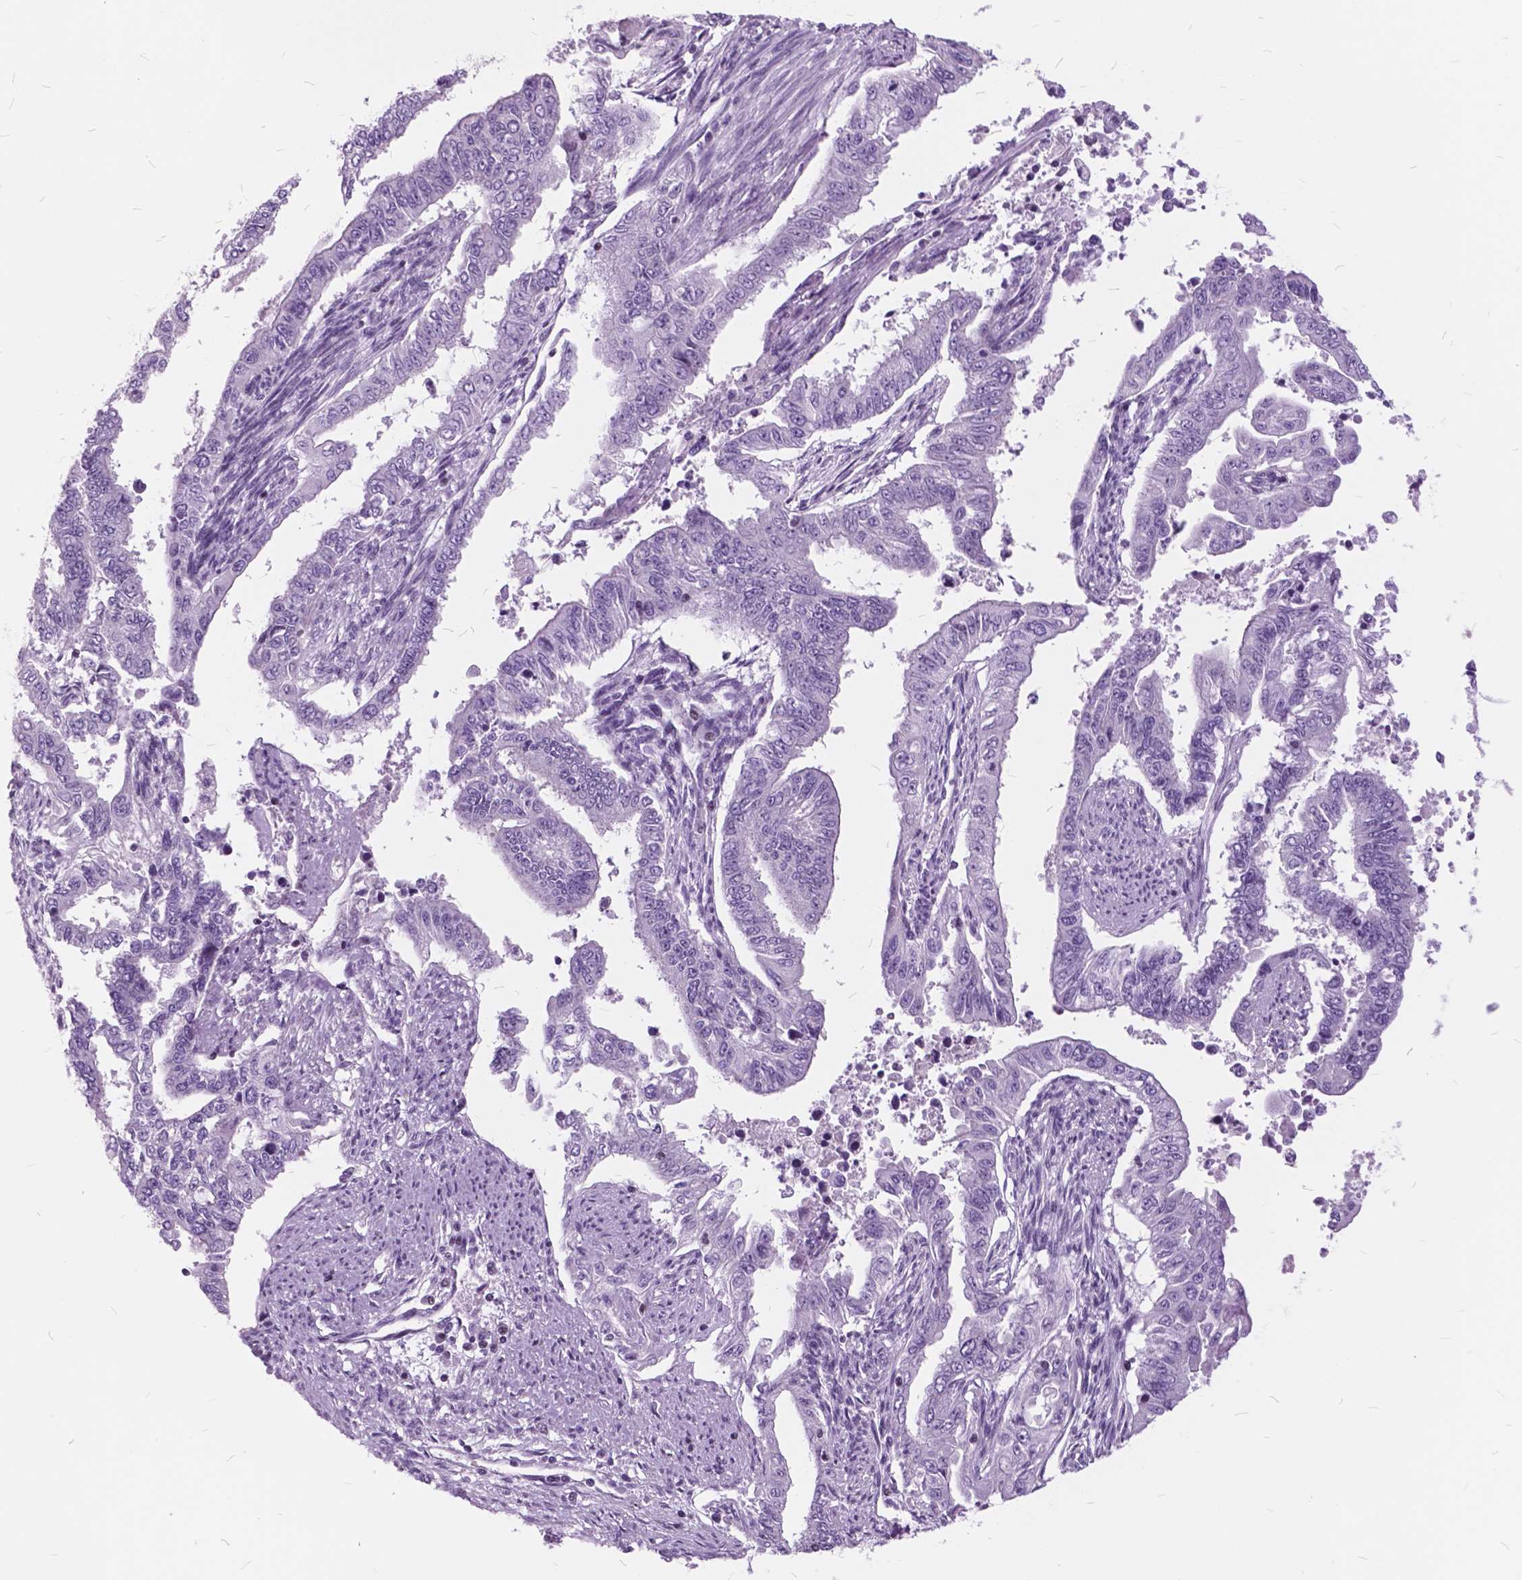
{"staining": {"intensity": "negative", "quantity": "none", "location": "none"}, "tissue": "endometrial cancer", "cell_type": "Tumor cells", "image_type": "cancer", "snomed": [{"axis": "morphology", "description": "Adenocarcinoma, NOS"}, {"axis": "topography", "description": "Uterus"}], "caption": "Endometrial cancer (adenocarcinoma) was stained to show a protein in brown. There is no significant positivity in tumor cells.", "gene": "SP140", "patient": {"sex": "female", "age": 59}}